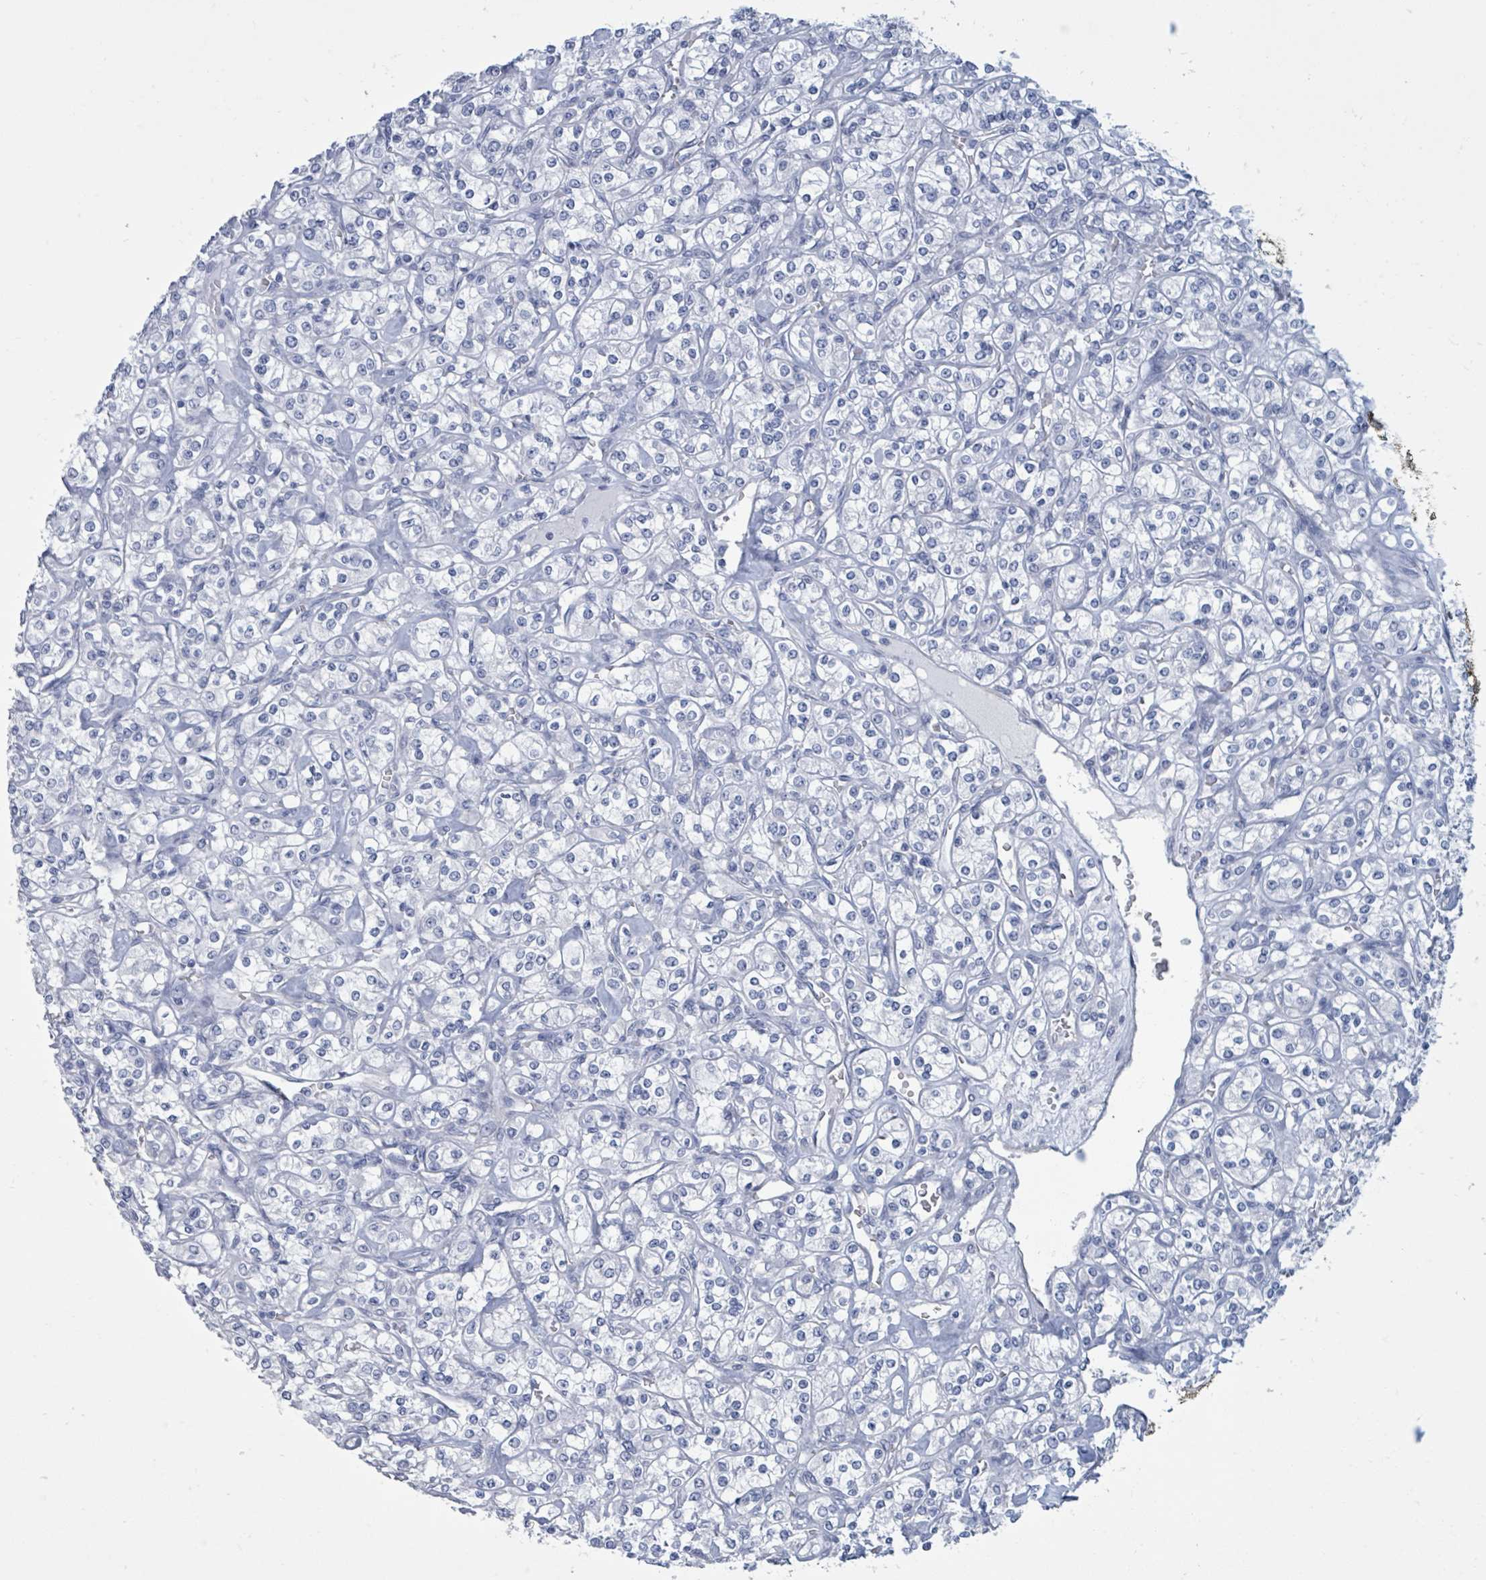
{"staining": {"intensity": "negative", "quantity": "none", "location": "none"}, "tissue": "renal cancer", "cell_type": "Tumor cells", "image_type": "cancer", "snomed": [{"axis": "morphology", "description": "Adenocarcinoma, NOS"}, {"axis": "topography", "description": "Kidney"}], "caption": "Immunohistochemistry (IHC) photomicrograph of neoplastic tissue: human adenocarcinoma (renal) stained with DAB (3,3'-diaminobenzidine) demonstrates no significant protein expression in tumor cells. Brightfield microscopy of immunohistochemistry (IHC) stained with DAB (brown) and hematoxylin (blue), captured at high magnification.", "gene": "CT45A5", "patient": {"sex": "male", "age": 77}}